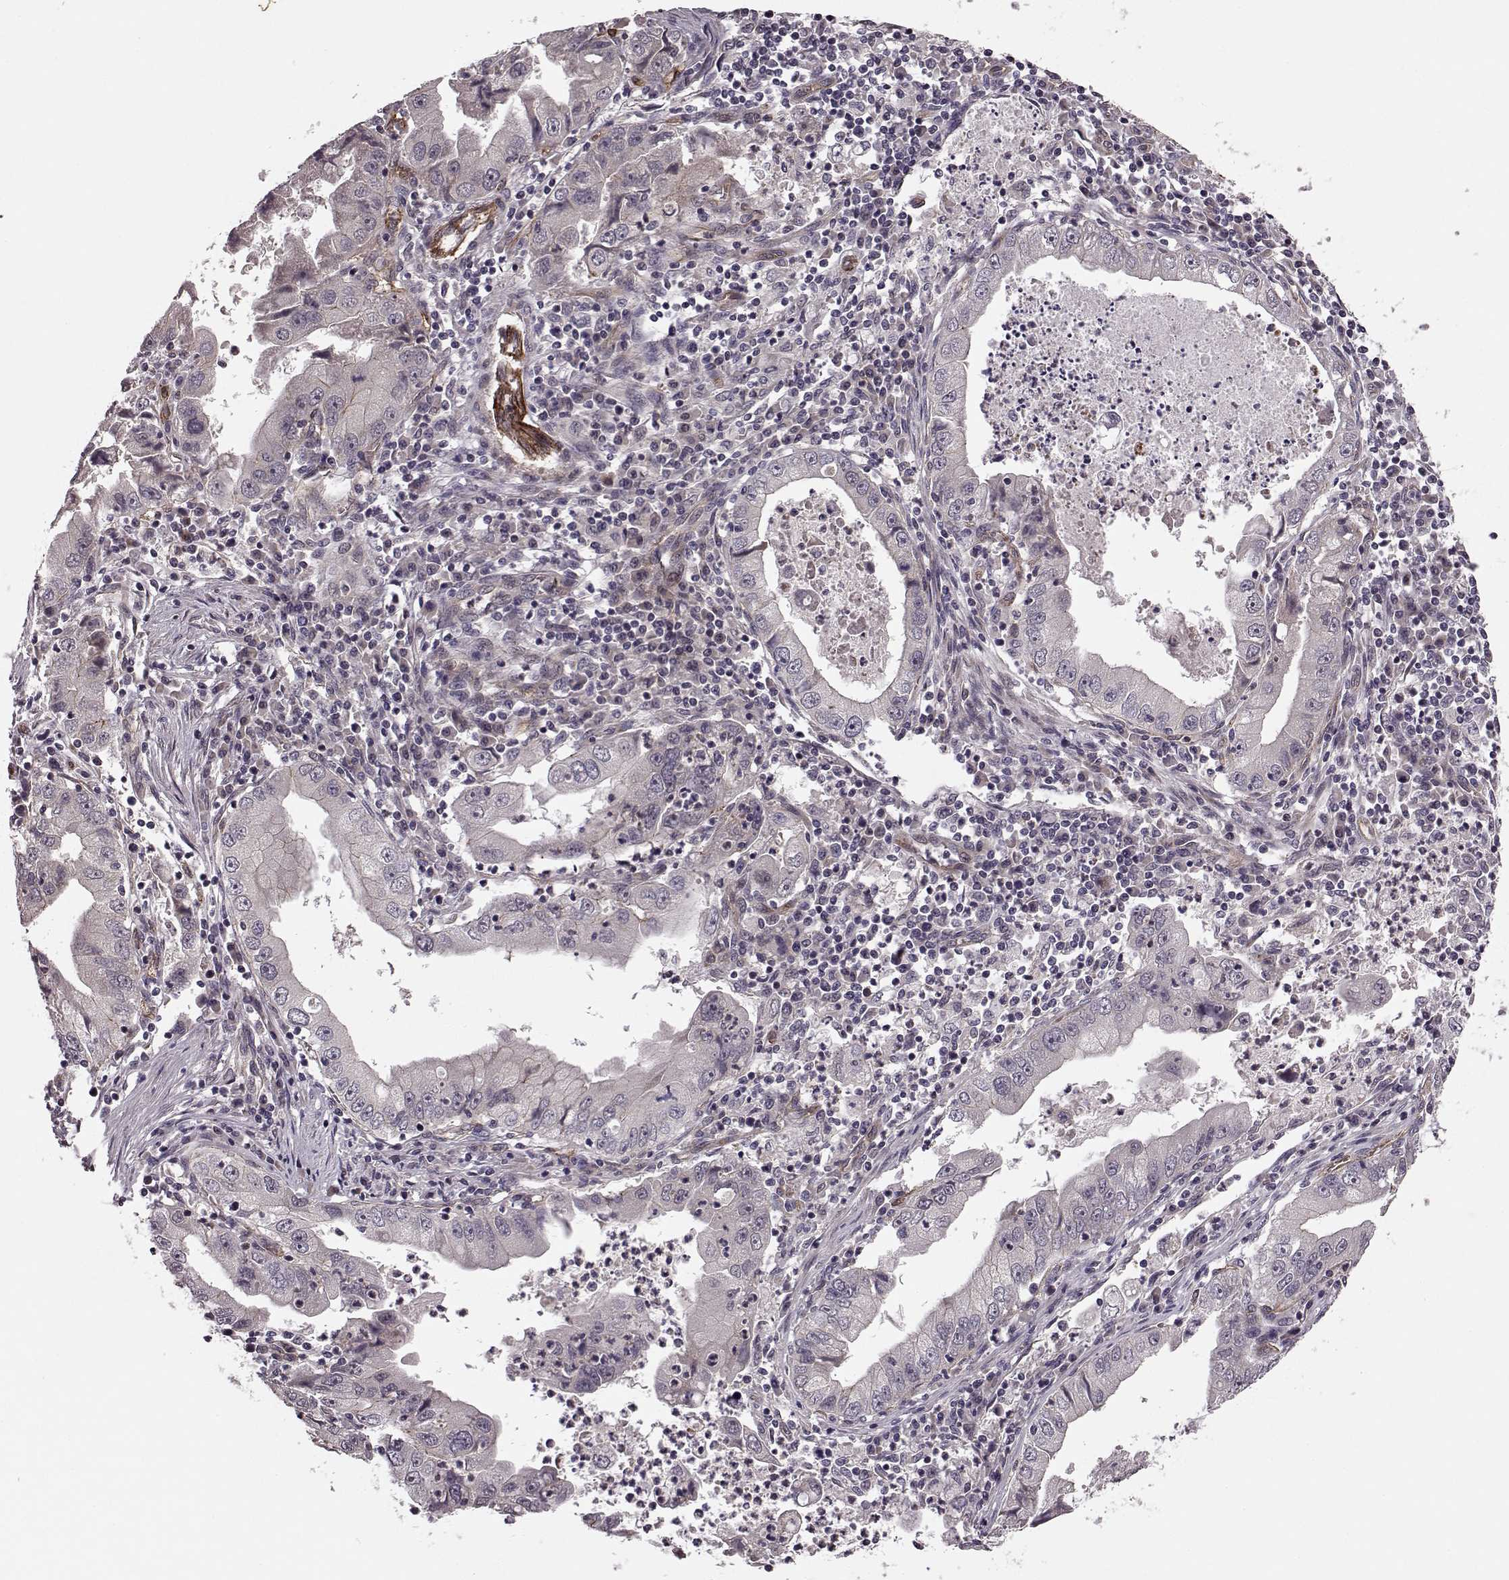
{"staining": {"intensity": "negative", "quantity": "none", "location": "none"}, "tissue": "stomach cancer", "cell_type": "Tumor cells", "image_type": "cancer", "snomed": [{"axis": "morphology", "description": "Adenocarcinoma, NOS"}, {"axis": "topography", "description": "Stomach"}], "caption": "Immunohistochemistry (IHC) histopathology image of stomach adenocarcinoma stained for a protein (brown), which displays no positivity in tumor cells.", "gene": "SYNPO", "patient": {"sex": "male", "age": 76}}